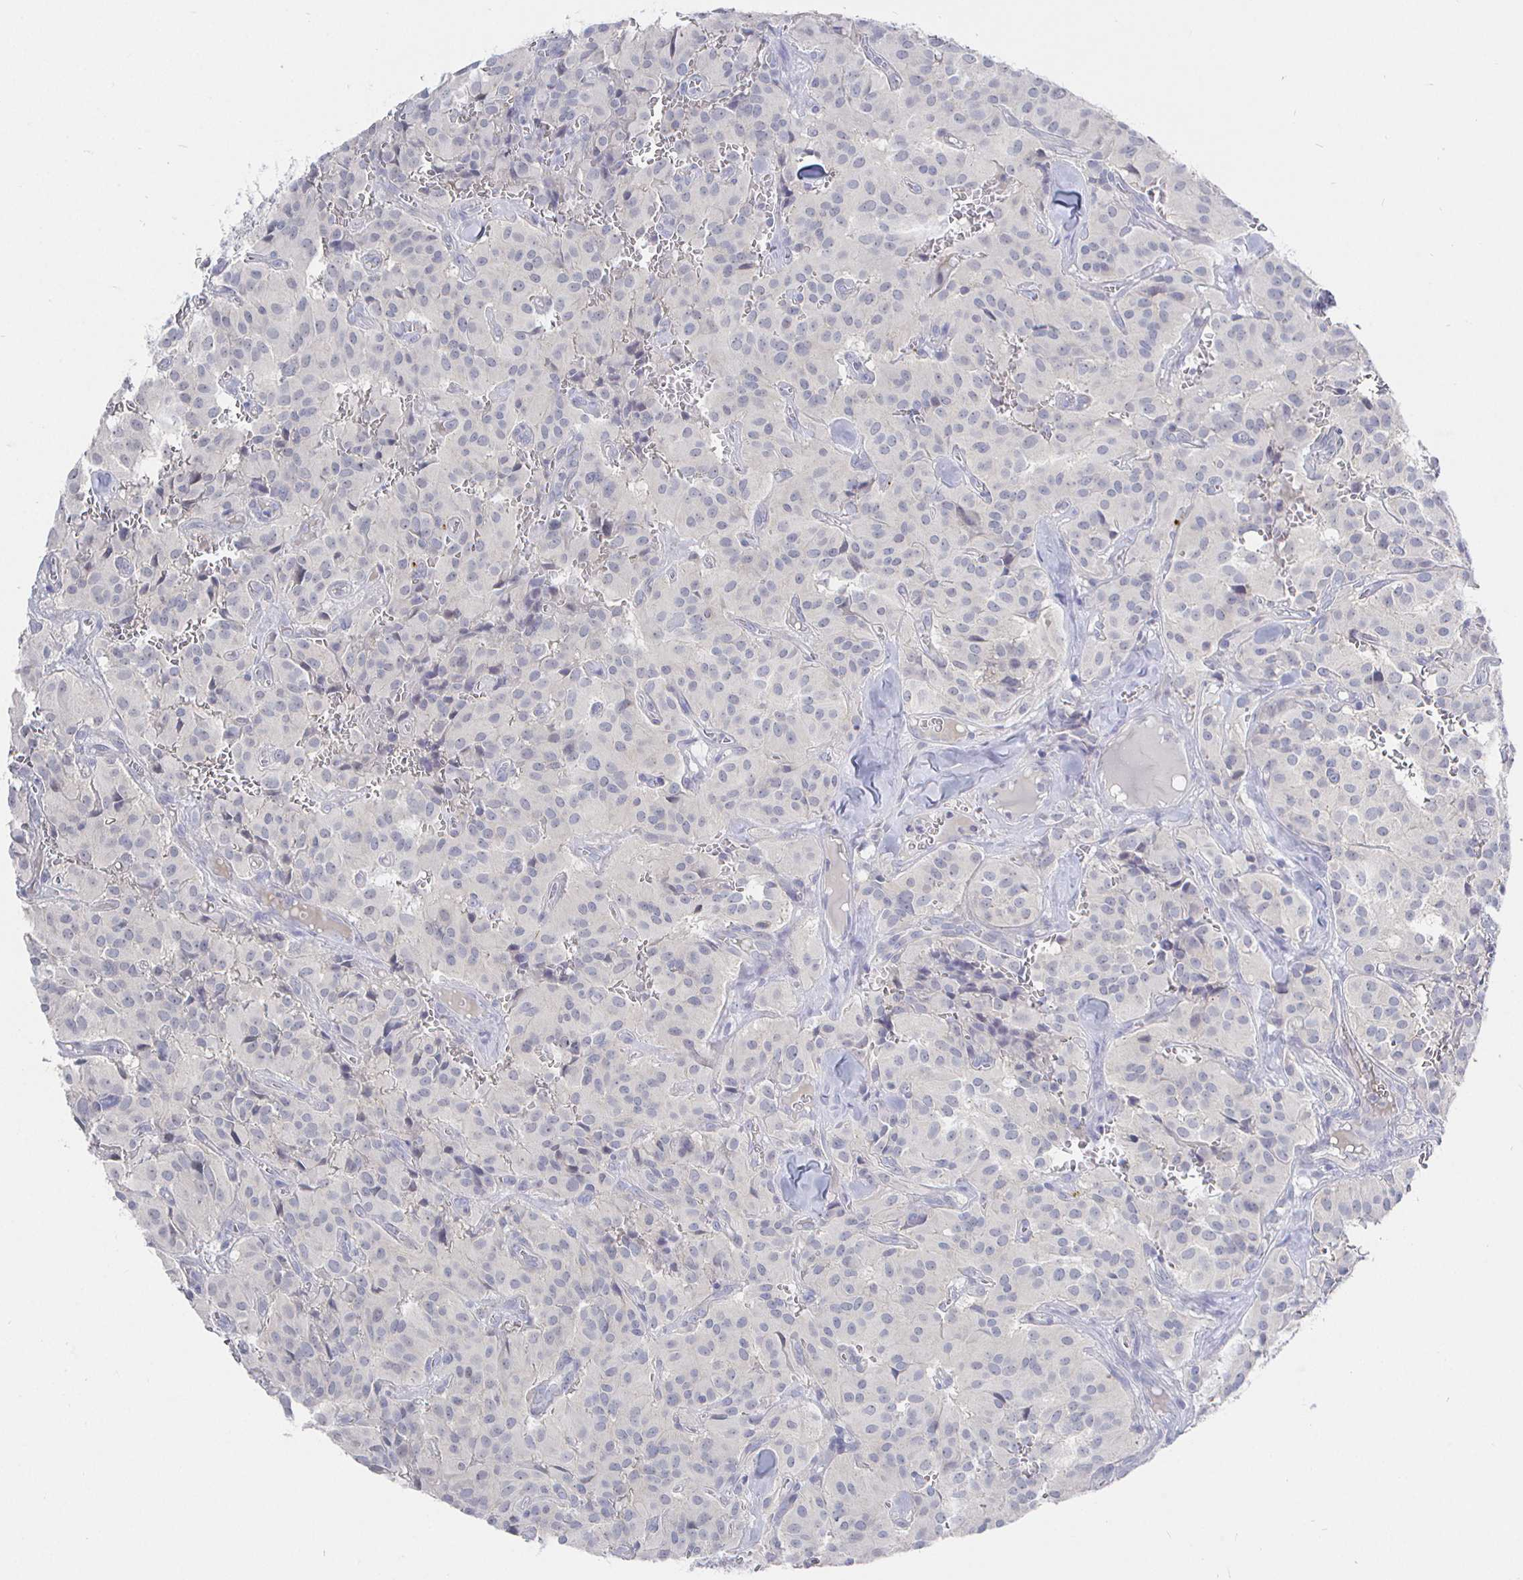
{"staining": {"intensity": "negative", "quantity": "none", "location": "none"}, "tissue": "glioma", "cell_type": "Tumor cells", "image_type": "cancer", "snomed": [{"axis": "morphology", "description": "Glioma, malignant, Low grade"}, {"axis": "topography", "description": "Brain"}], "caption": "A high-resolution histopathology image shows IHC staining of glioma, which reveals no significant positivity in tumor cells.", "gene": "LRRC23", "patient": {"sex": "male", "age": 42}}